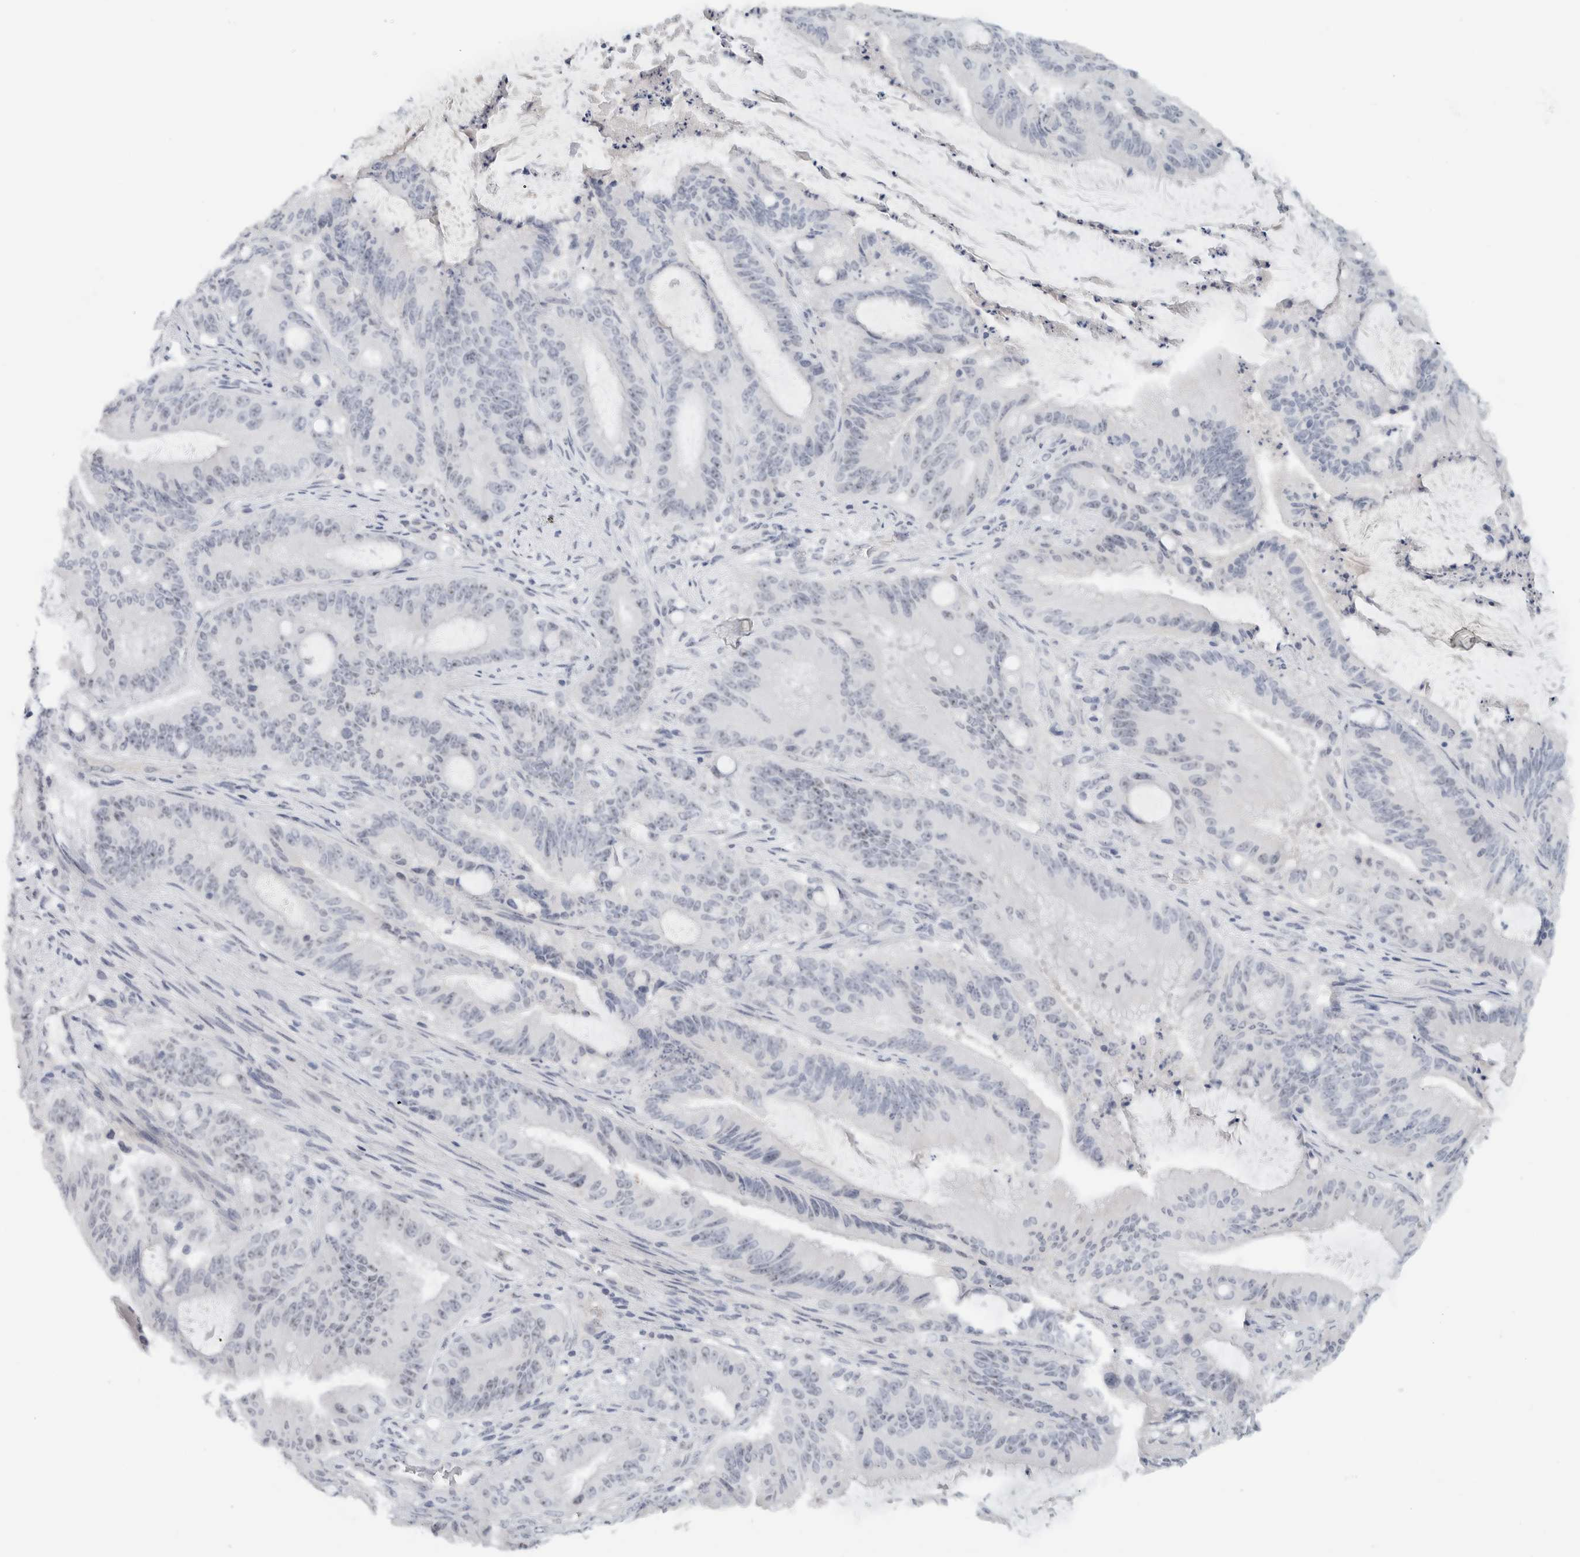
{"staining": {"intensity": "negative", "quantity": "none", "location": "none"}, "tissue": "liver cancer", "cell_type": "Tumor cells", "image_type": "cancer", "snomed": [{"axis": "morphology", "description": "Normal tissue, NOS"}, {"axis": "morphology", "description": "Cholangiocarcinoma"}, {"axis": "topography", "description": "Liver"}, {"axis": "topography", "description": "Peripheral nerve tissue"}], "caption": "An immunohistochemistry (IHC) histopathology image of liver cholangiocarcinoma is shown. There is no staining in tumor cells of liver cholangiocarcinoma.", "gene": "FMR1NB", "patient": {"sex": "female", "age": 73}}